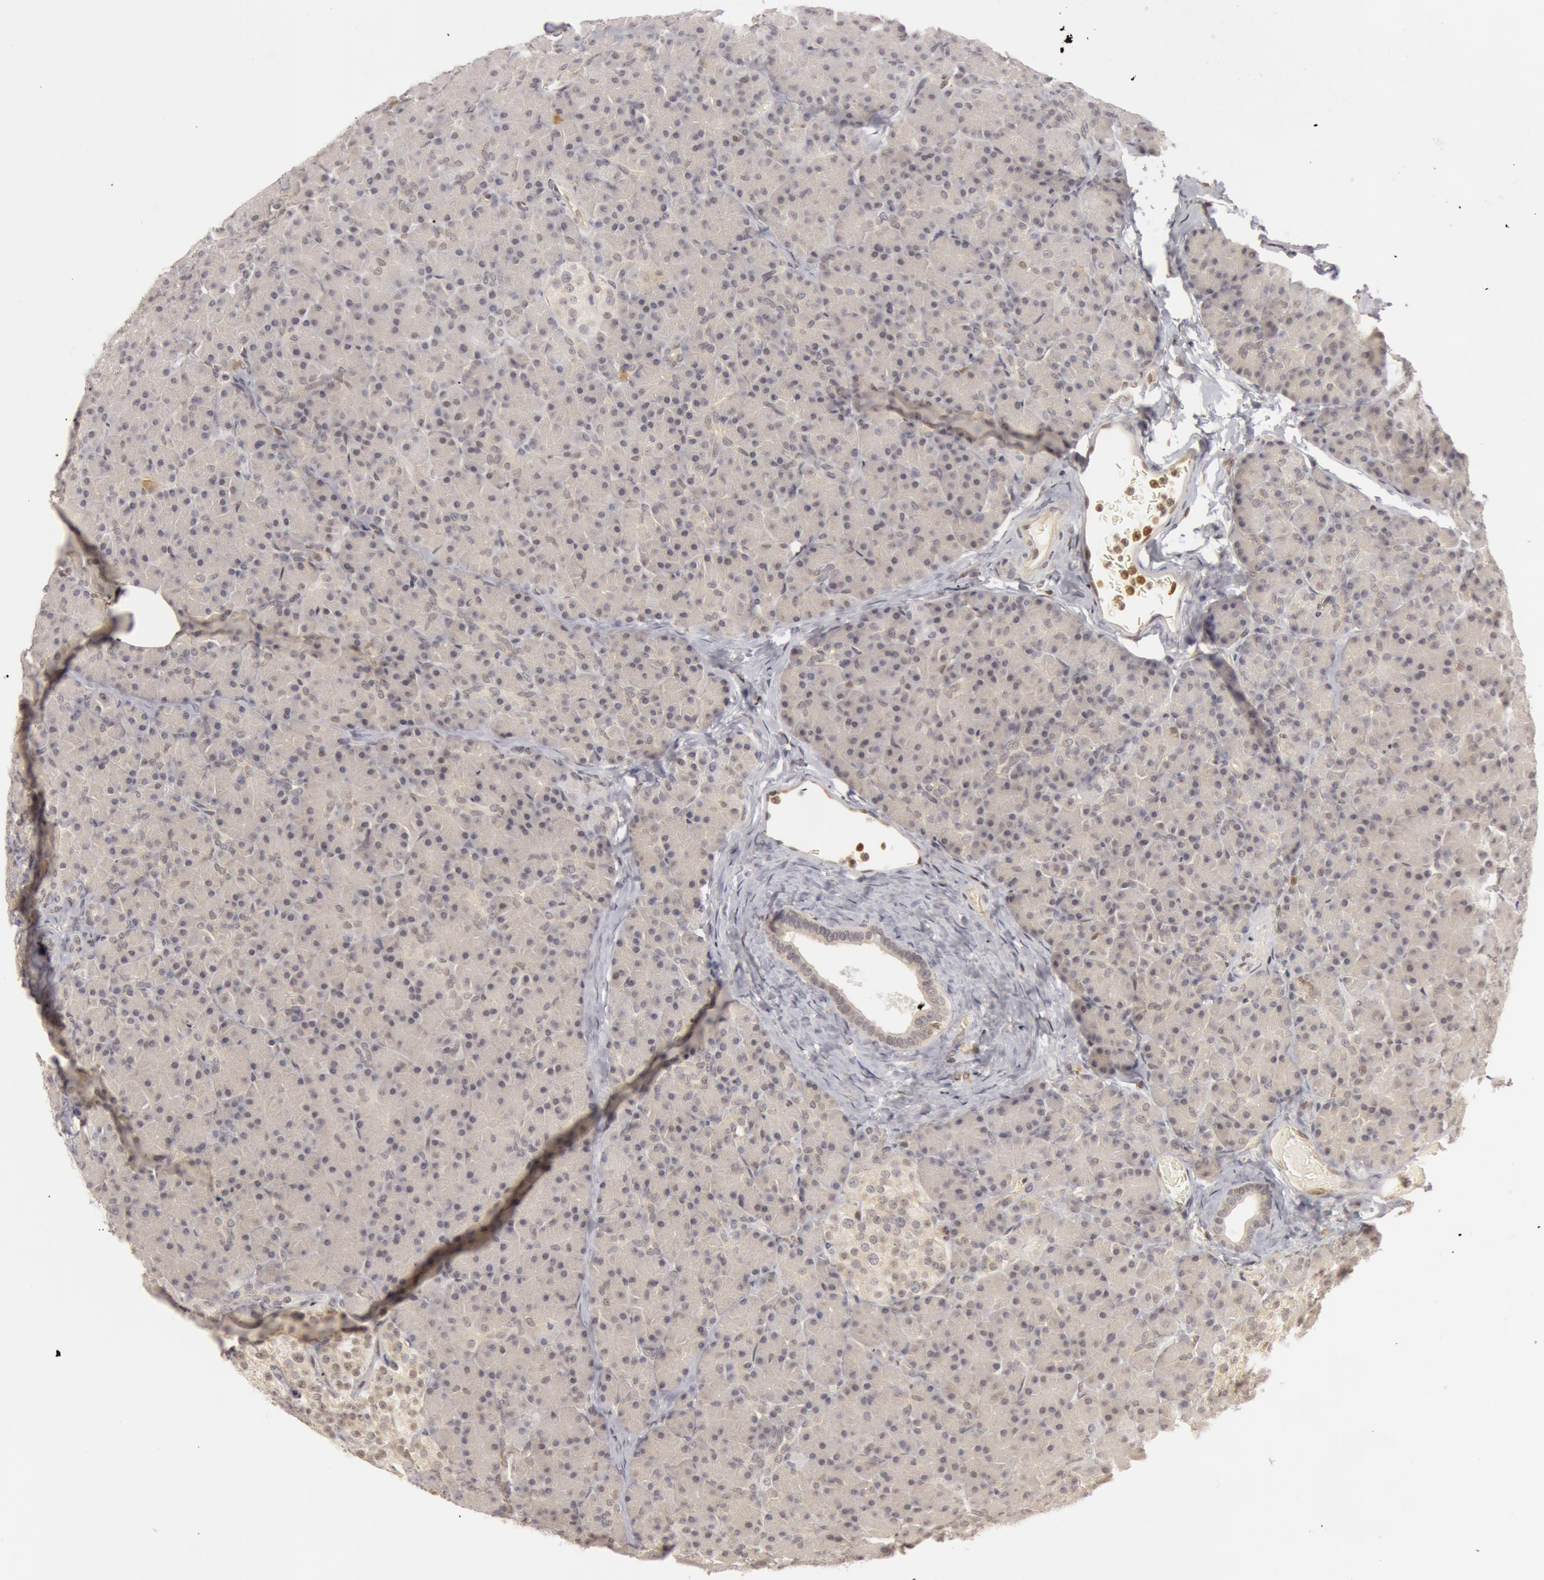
{"staining": {"intensity": "negative", "quantity": "none", "location": "none"}, "tissue": "pancreas", "cell_type": "Exocrine glandular cells", "image_type": "normal", "snomed": [{"axis": "morphology", "description": "Normal tissue, NOS"}, {"axis": "topography", "description": "Pancreas"}], "caption": "Immunohistochemistry photomicrograph of unremarkable pancreas: pancreas stained with DAB demonstrates no significant protein expression in exocrine glandular cells. Nuclei are stained in blue.", "gene": "OASL", "patient": {"sex": "female", "age": 43}}